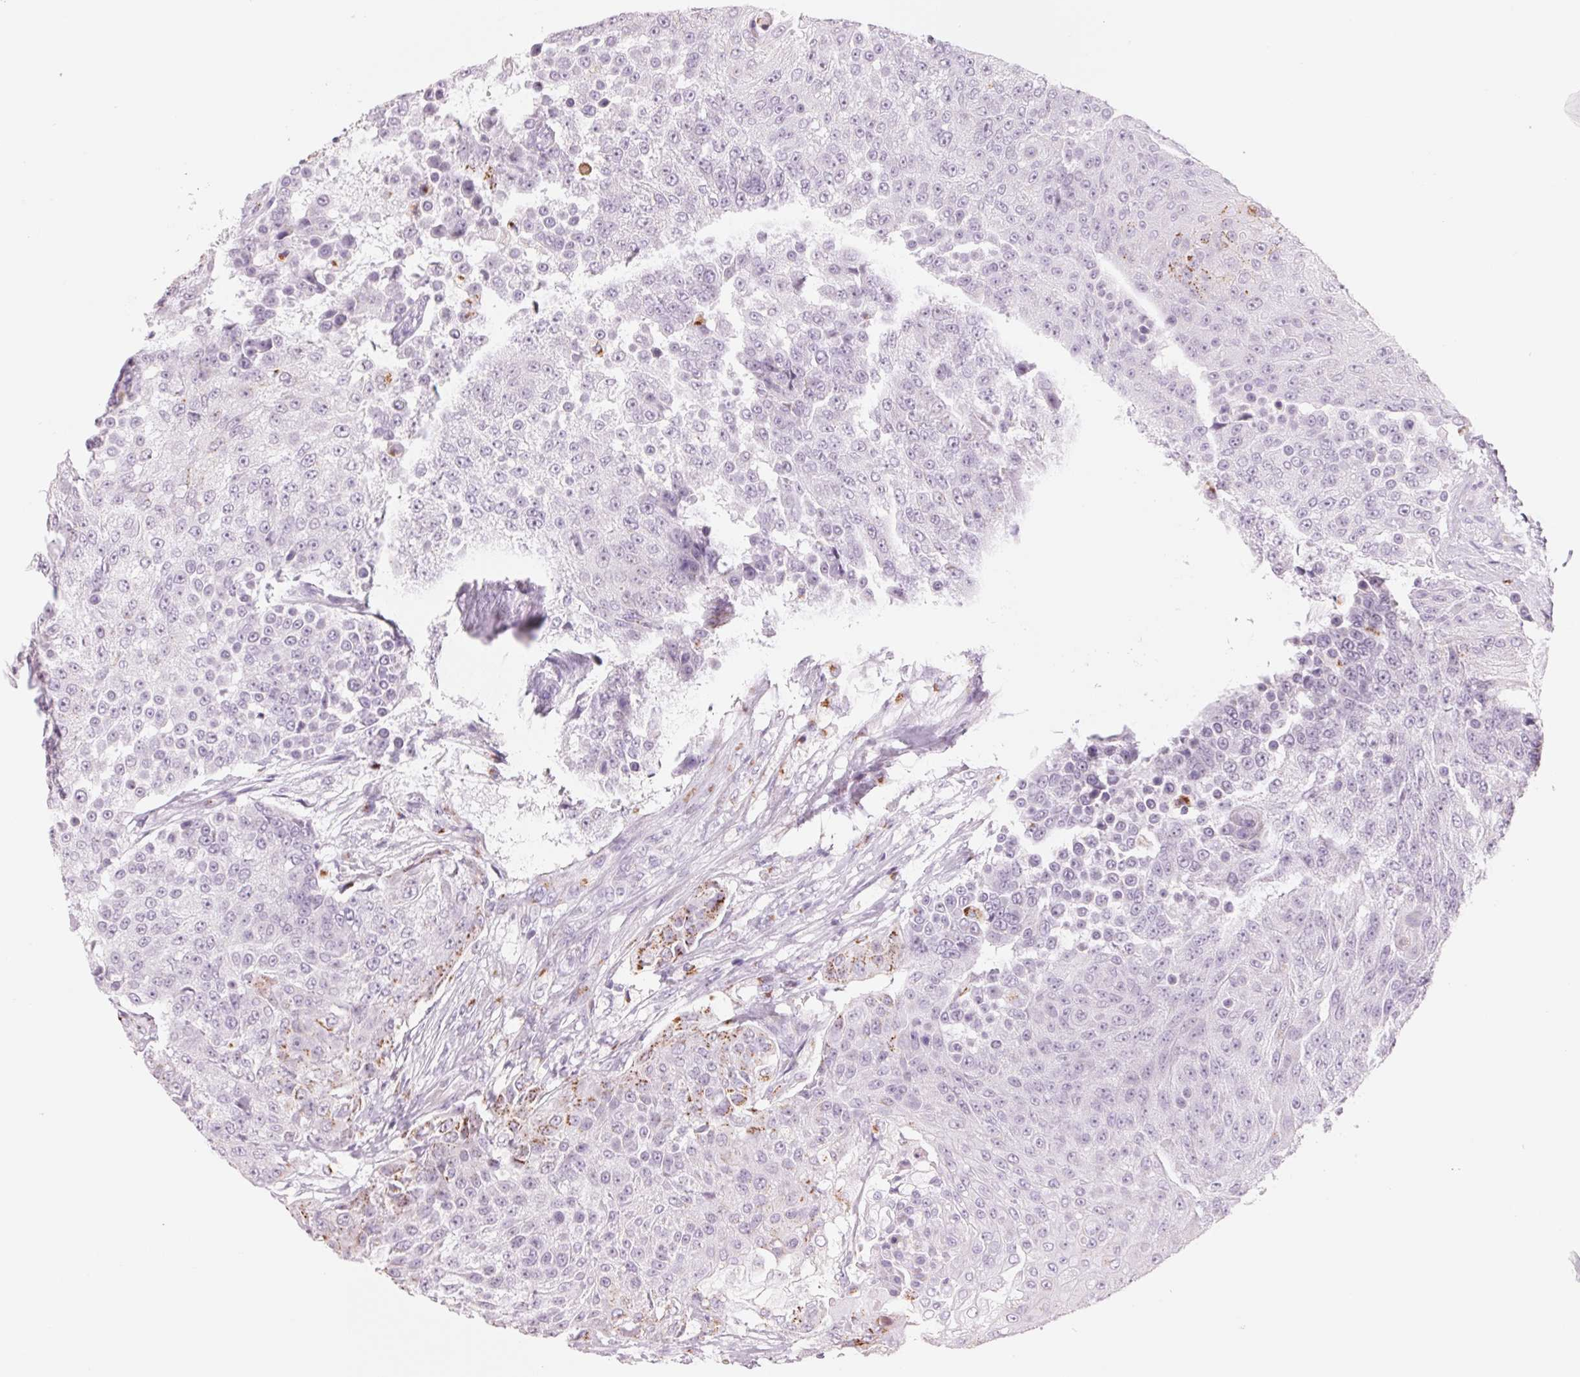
{"staining": {"intensity": "negative", "quantity": "none", "location": "none"}, "tissue": "urothelial cancer", "cell_type": "Tumor cells", "image_type": "cancer", "snomed": [{"axis": "morphology", "description": "Urothelial carcinoma, High grade"}, {"axis": "topography", "description": "Urinary bladder"}], "caption": "Immunohistochemistry (IHC) image of neoplastic tissue: human high-grade urothelial carcinoma stained with DAB reveals no significant protein expression in tumor cells.", "gene": "GALNT7", "patient": {"sex": "female", "age": 63}}